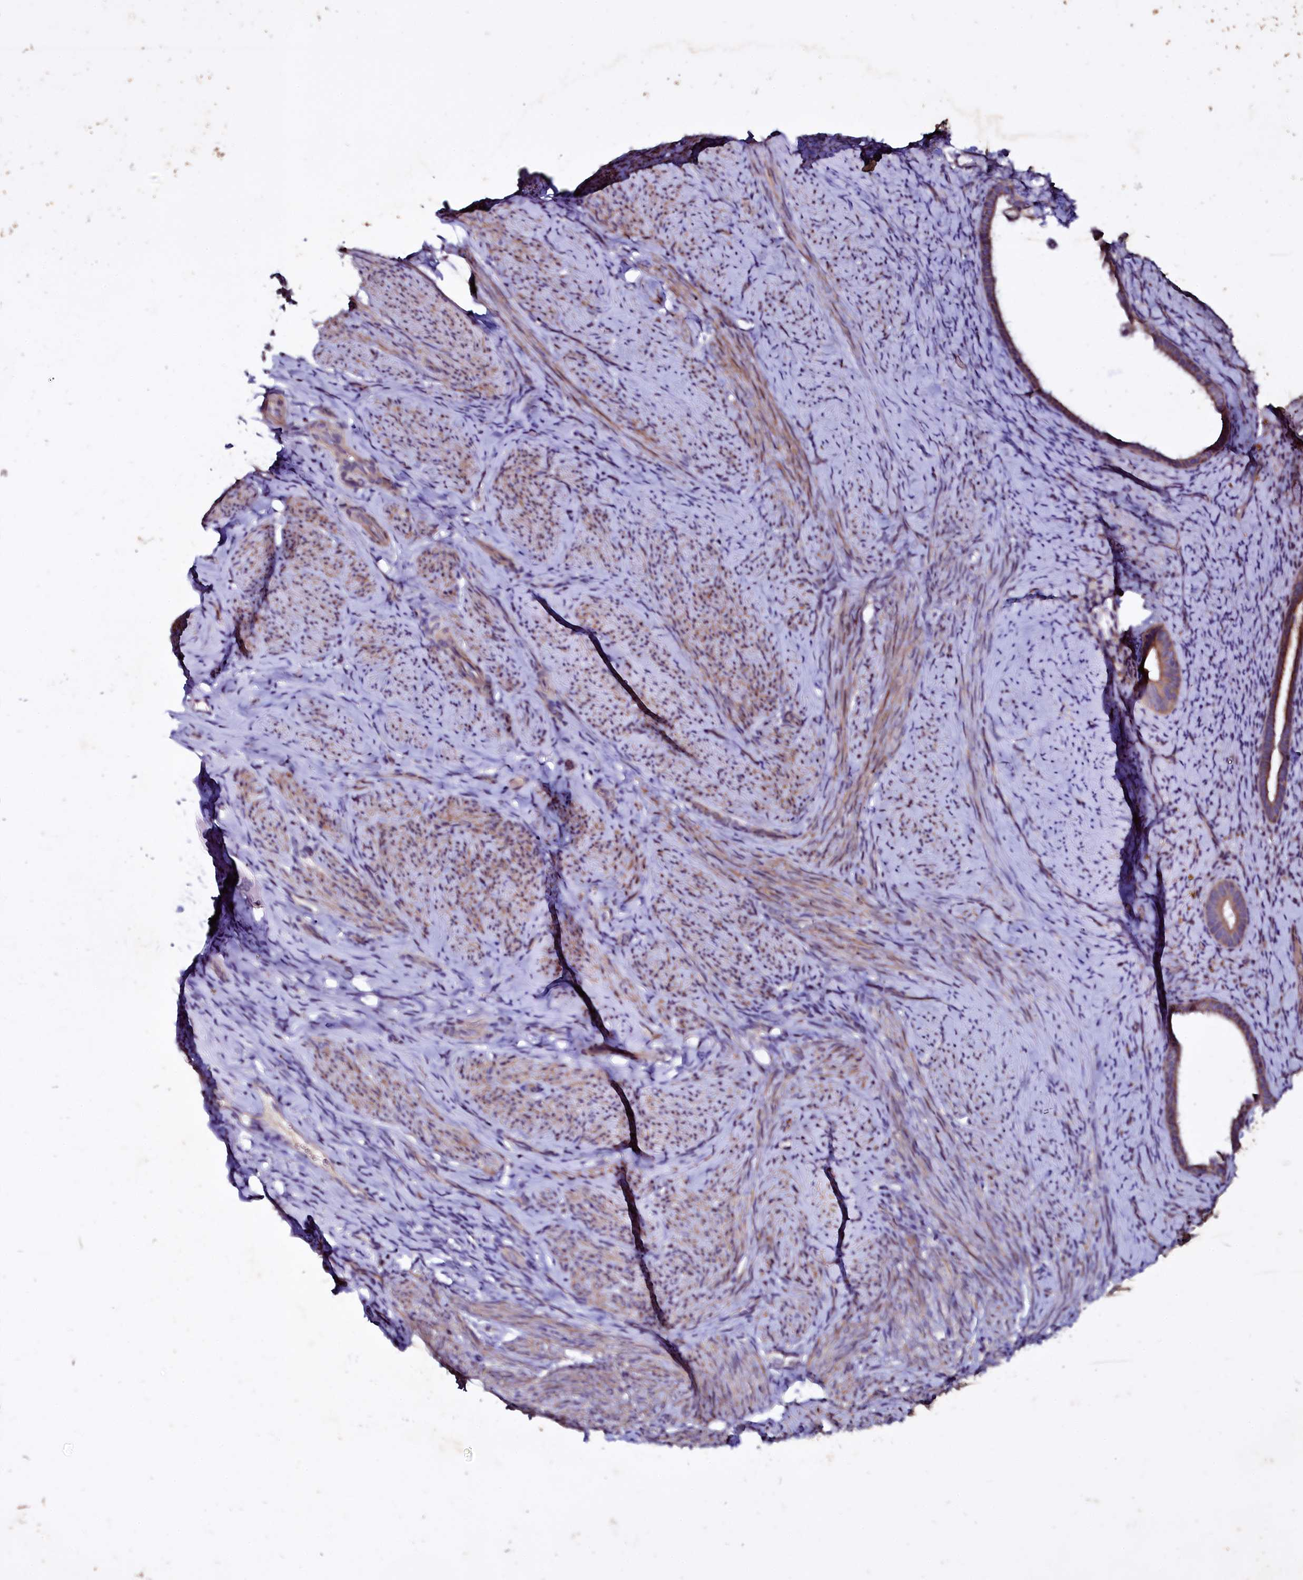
{"staining": {"intensity": "weak", "quantity": "<25%", "location": "cytoplasmic/membranous"}, "tissue": "endometrium", "cell_type": "Cells in endometrial stroma", "image_type": "normal", "snomed": [{"axis": "morphology", "description": "Normal tissue, NOS"}, {"axis": "topography", "description": "Endometrium"}], "caption": "This is a micrograph of immunohistochemistry (IHC) staining of unremarkable endometrium, which shows no expression in cells in endometrial stroma. Nuclei are stained in blue.", "gene": "SELENOT", "patient": {"sex": "female", "age": 65}}